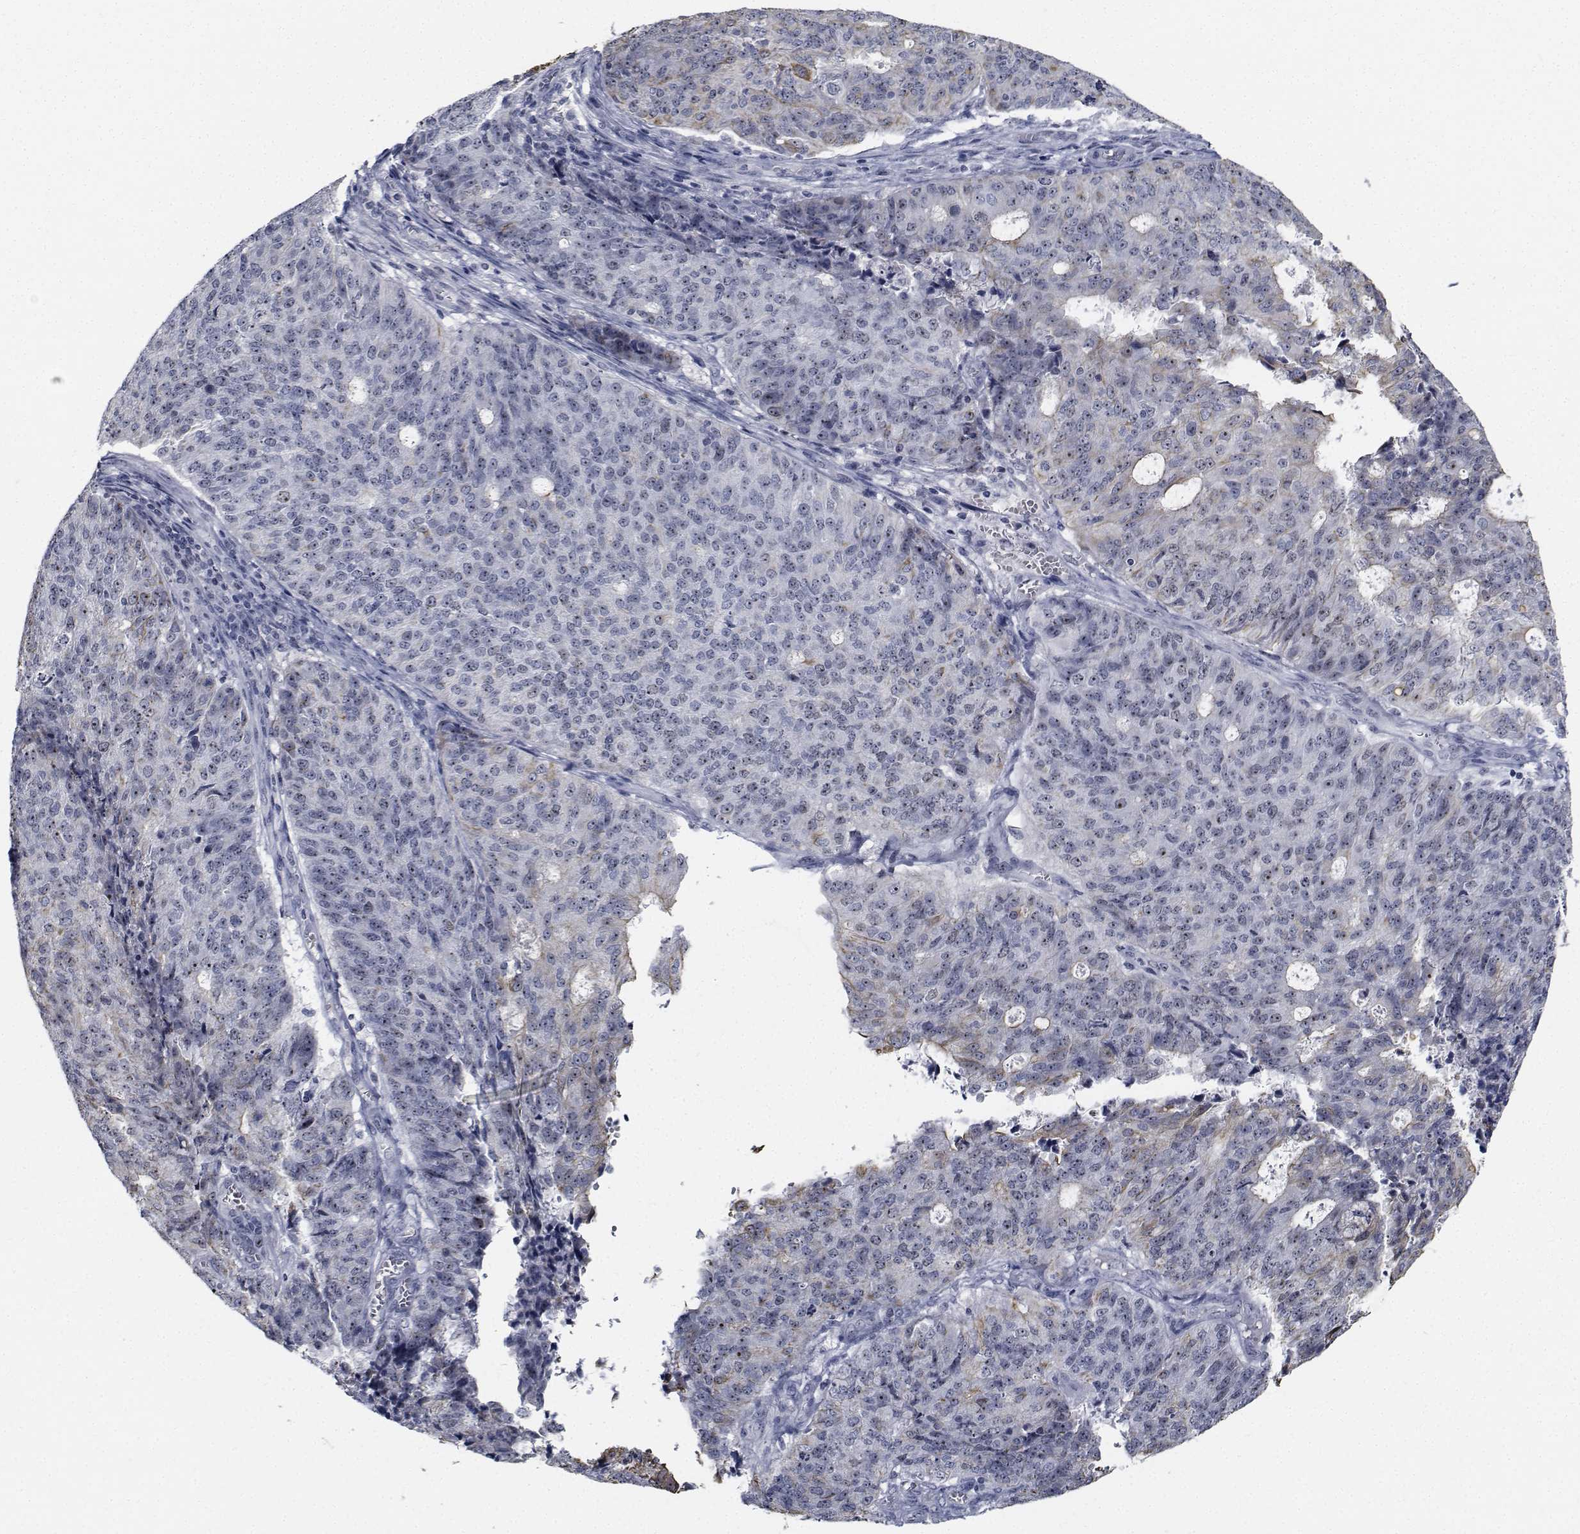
{"staining": {"intensity": "negative", "quantity": "none", "location": "none"}, "tissue": "endometrial cancer", "cell_type": "Tumor cells", "image_type": "cancer", "snomed": [{"axis": "morphology", "description": "Adenocarcinoma, NOS"}, {"axis": "topography", "description": "Endometrium"}], "caption": "Immunohistochemistry (IHC) histopathology image of adenocarcinoma (endometrial) stained for a protein (brown), which displays no expression in tumor cells. The staining was performed using DAB (3,3'-diaminobenzidine) to visualize the protein expression in brown, while the nuclei were stained in blue with hematoxylin (Magnification: 20x).", "gene": "NVL", "patient": {"sex": "female", "age": 82}}